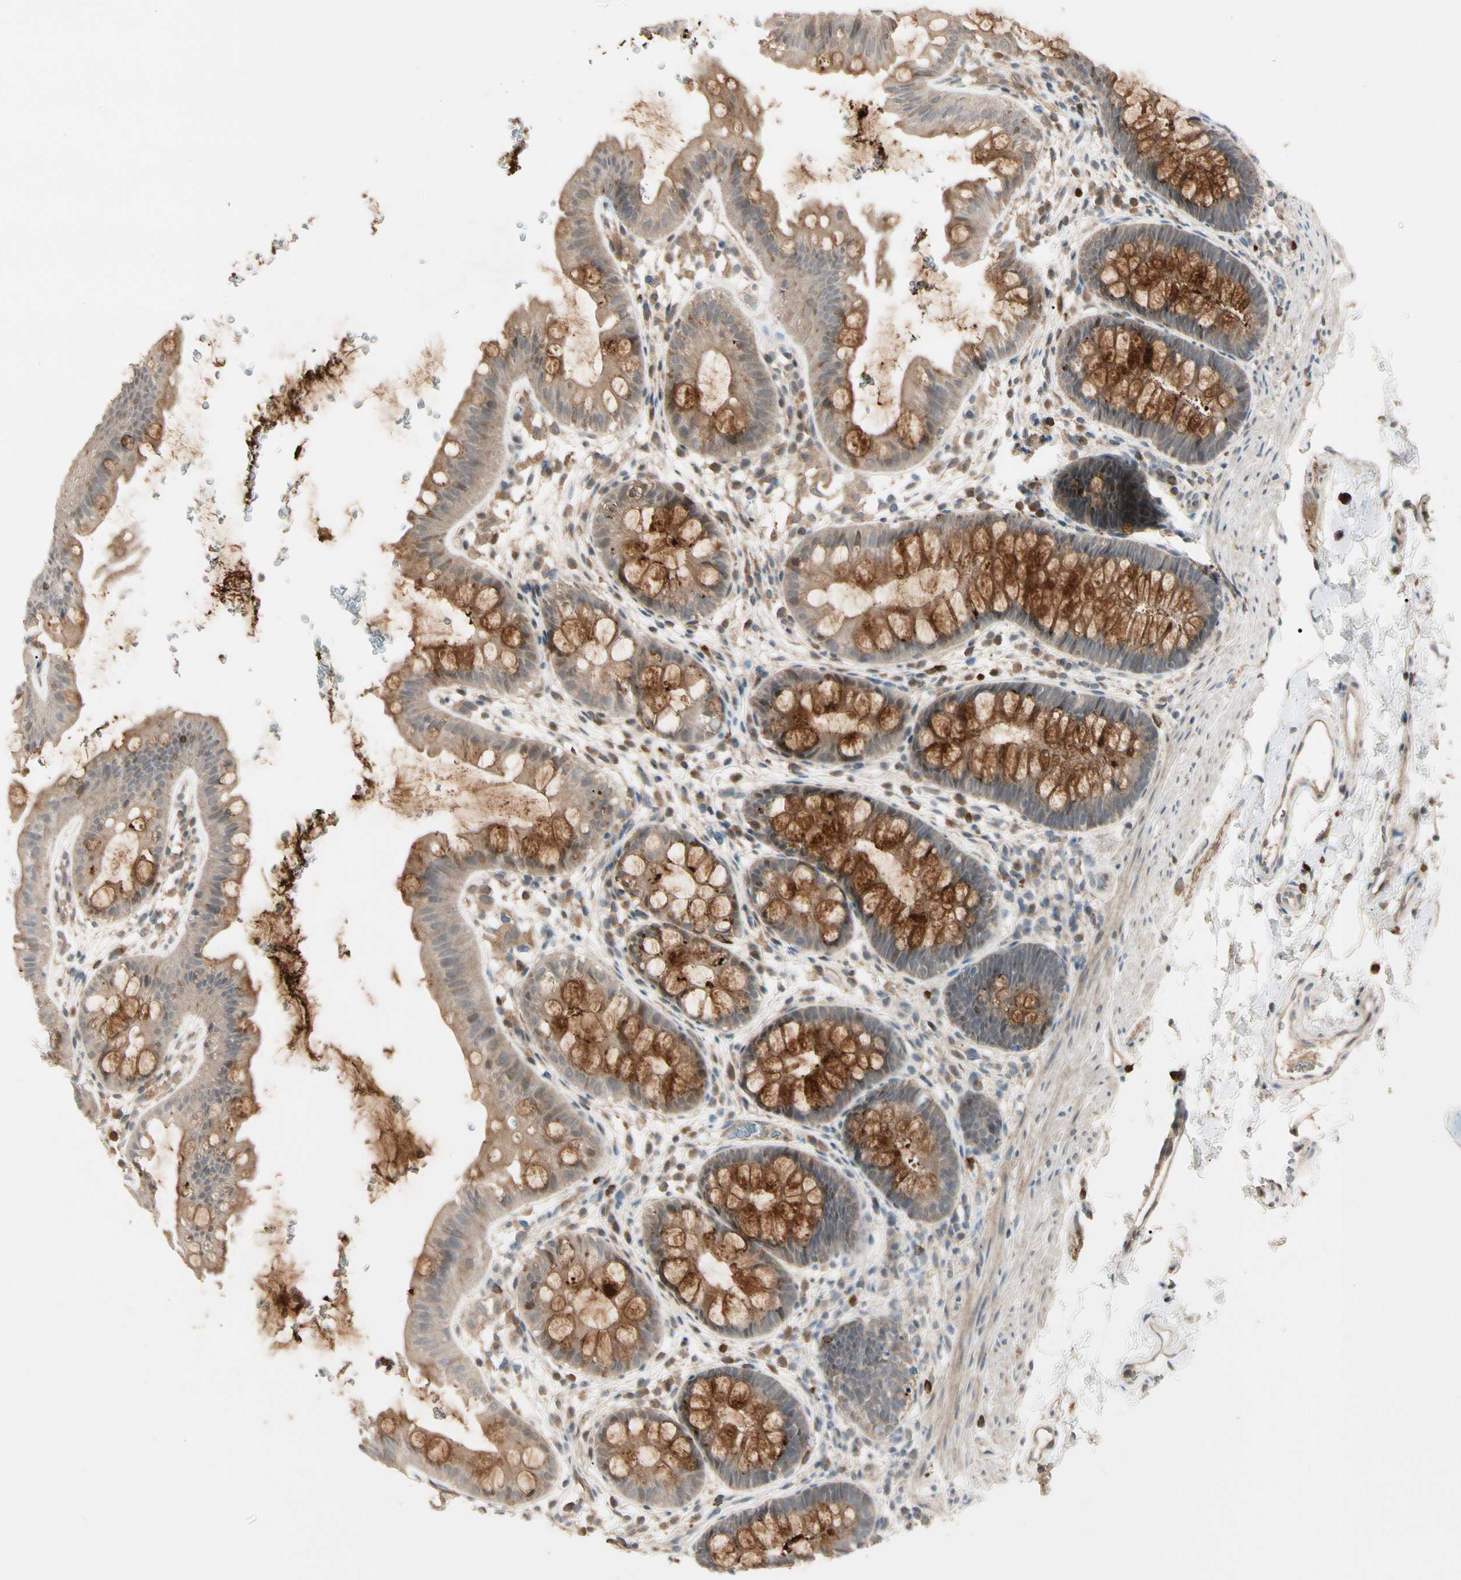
{"staining": {"intensity": "moderate", "quantity": "25%-75%", "location": "cytoplasmic/membranous"}, "tissue": "rectum", "cell_type": "Glandular cells", "image_type": "normal", "snomed": [{"axis": "morphology", "description": "Normal tissue, NOS"}, {"axis": "topography", "description": "Rectum"}], "caption": "Immunohistochemical staining of unremarkable rectum reveals medium levels of moderate cytoplasmic/membranous positivity in about 25%-75% of glandular cells. Immunohistochemistry (ihc) stains the protein of interest in brown and the nuclei are stained blue.", "gene": "ATG4C", "patient": {"sex": "female", "age": 24}}